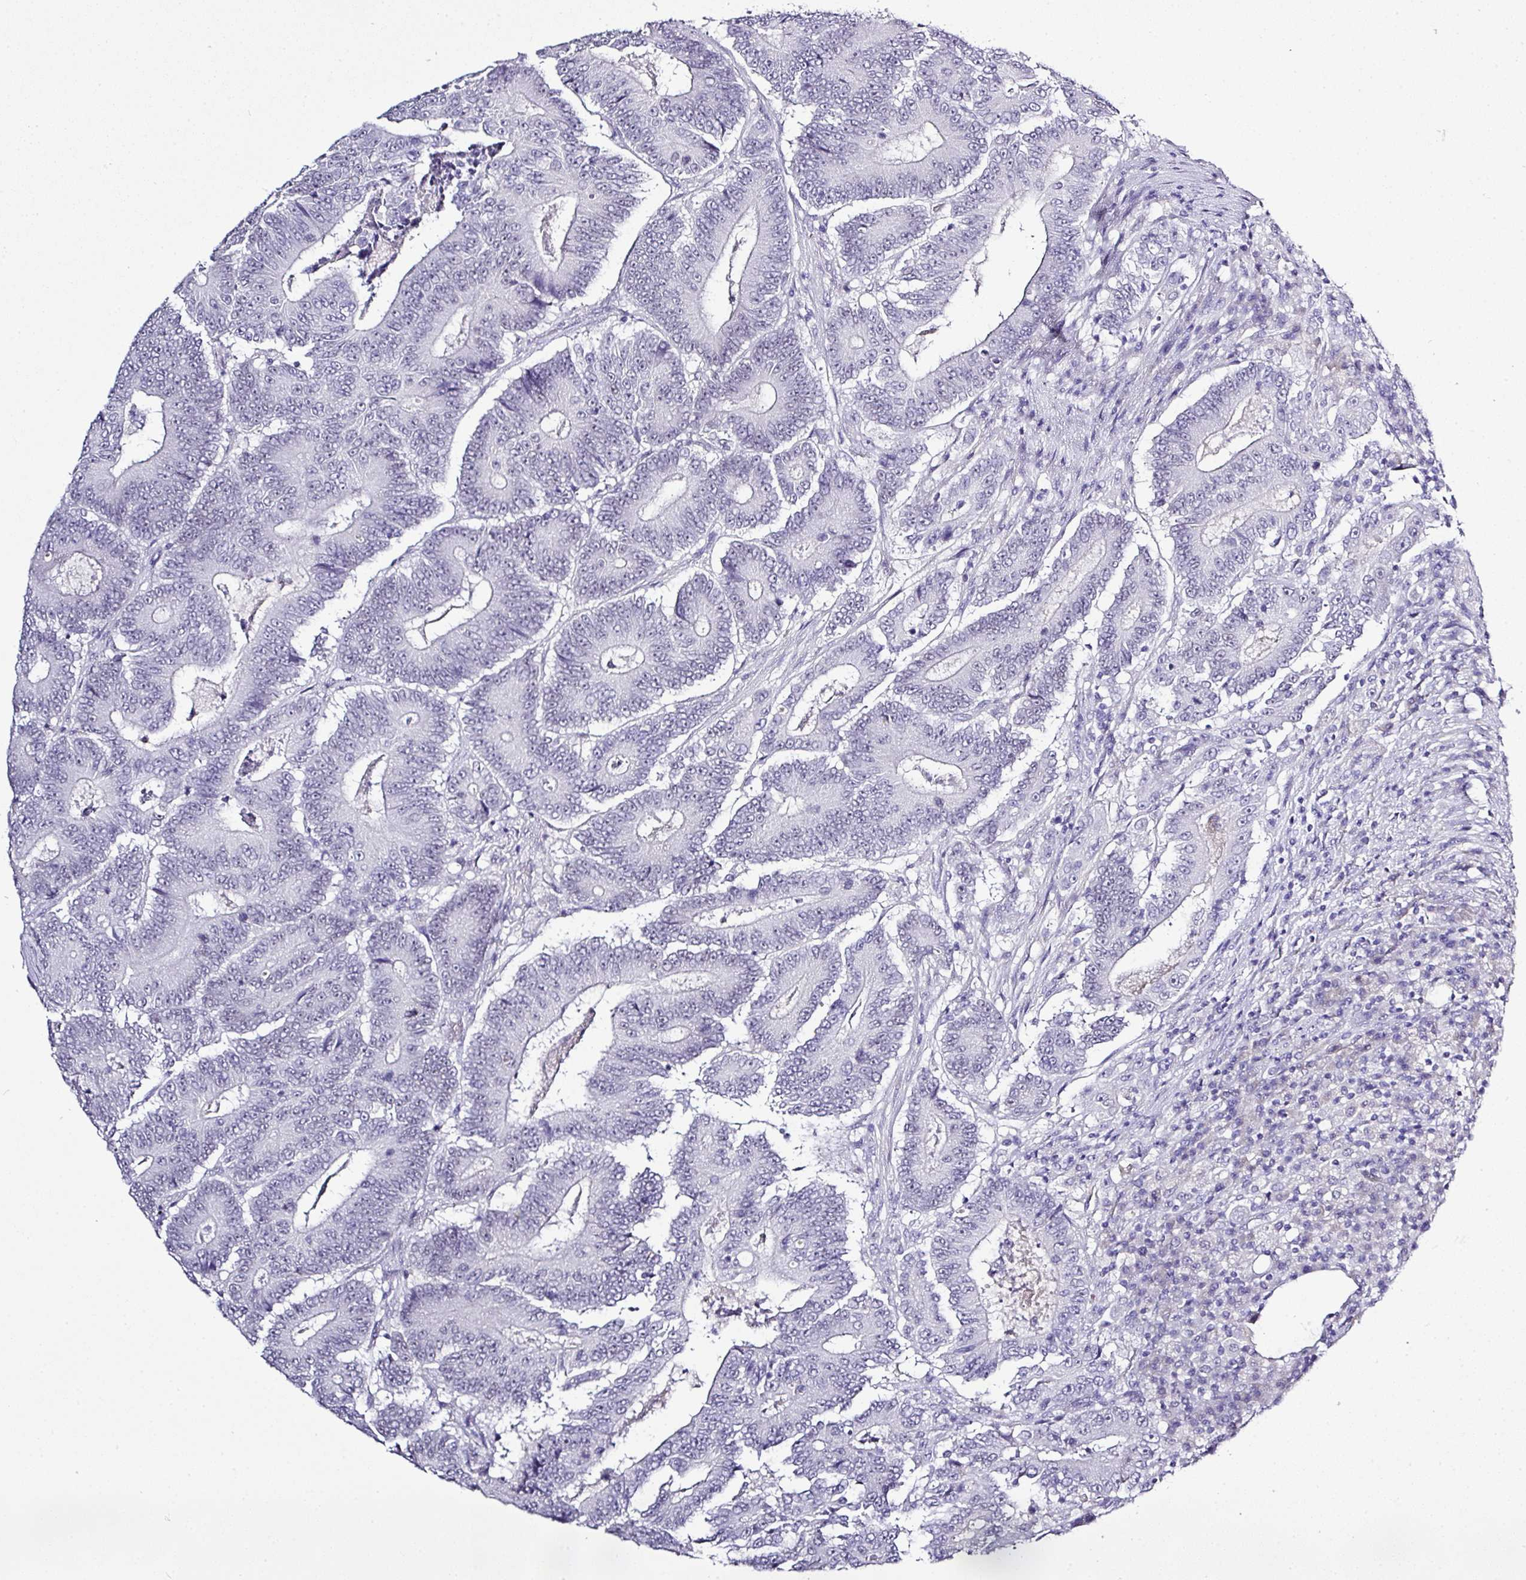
{"staining": {"intensity": "negative", "quantity": "none", "location": "none"}, "tissue": "colorectal cancer", "cell_type": "Tumor cells", "image_type": "cancer", "snomed": [{"axis": "morphology", "description": "Adenocarcinoma, NOS"}, {"axis": "topography", "description": "Colon"}], "caption": "The immunohistochemistry (IHC) histopathology image has no significant staining in tumor cells of colorectal cancer tissue.", "gene": "BCL11A", "patient": {"sex": "male", "age": 83}}